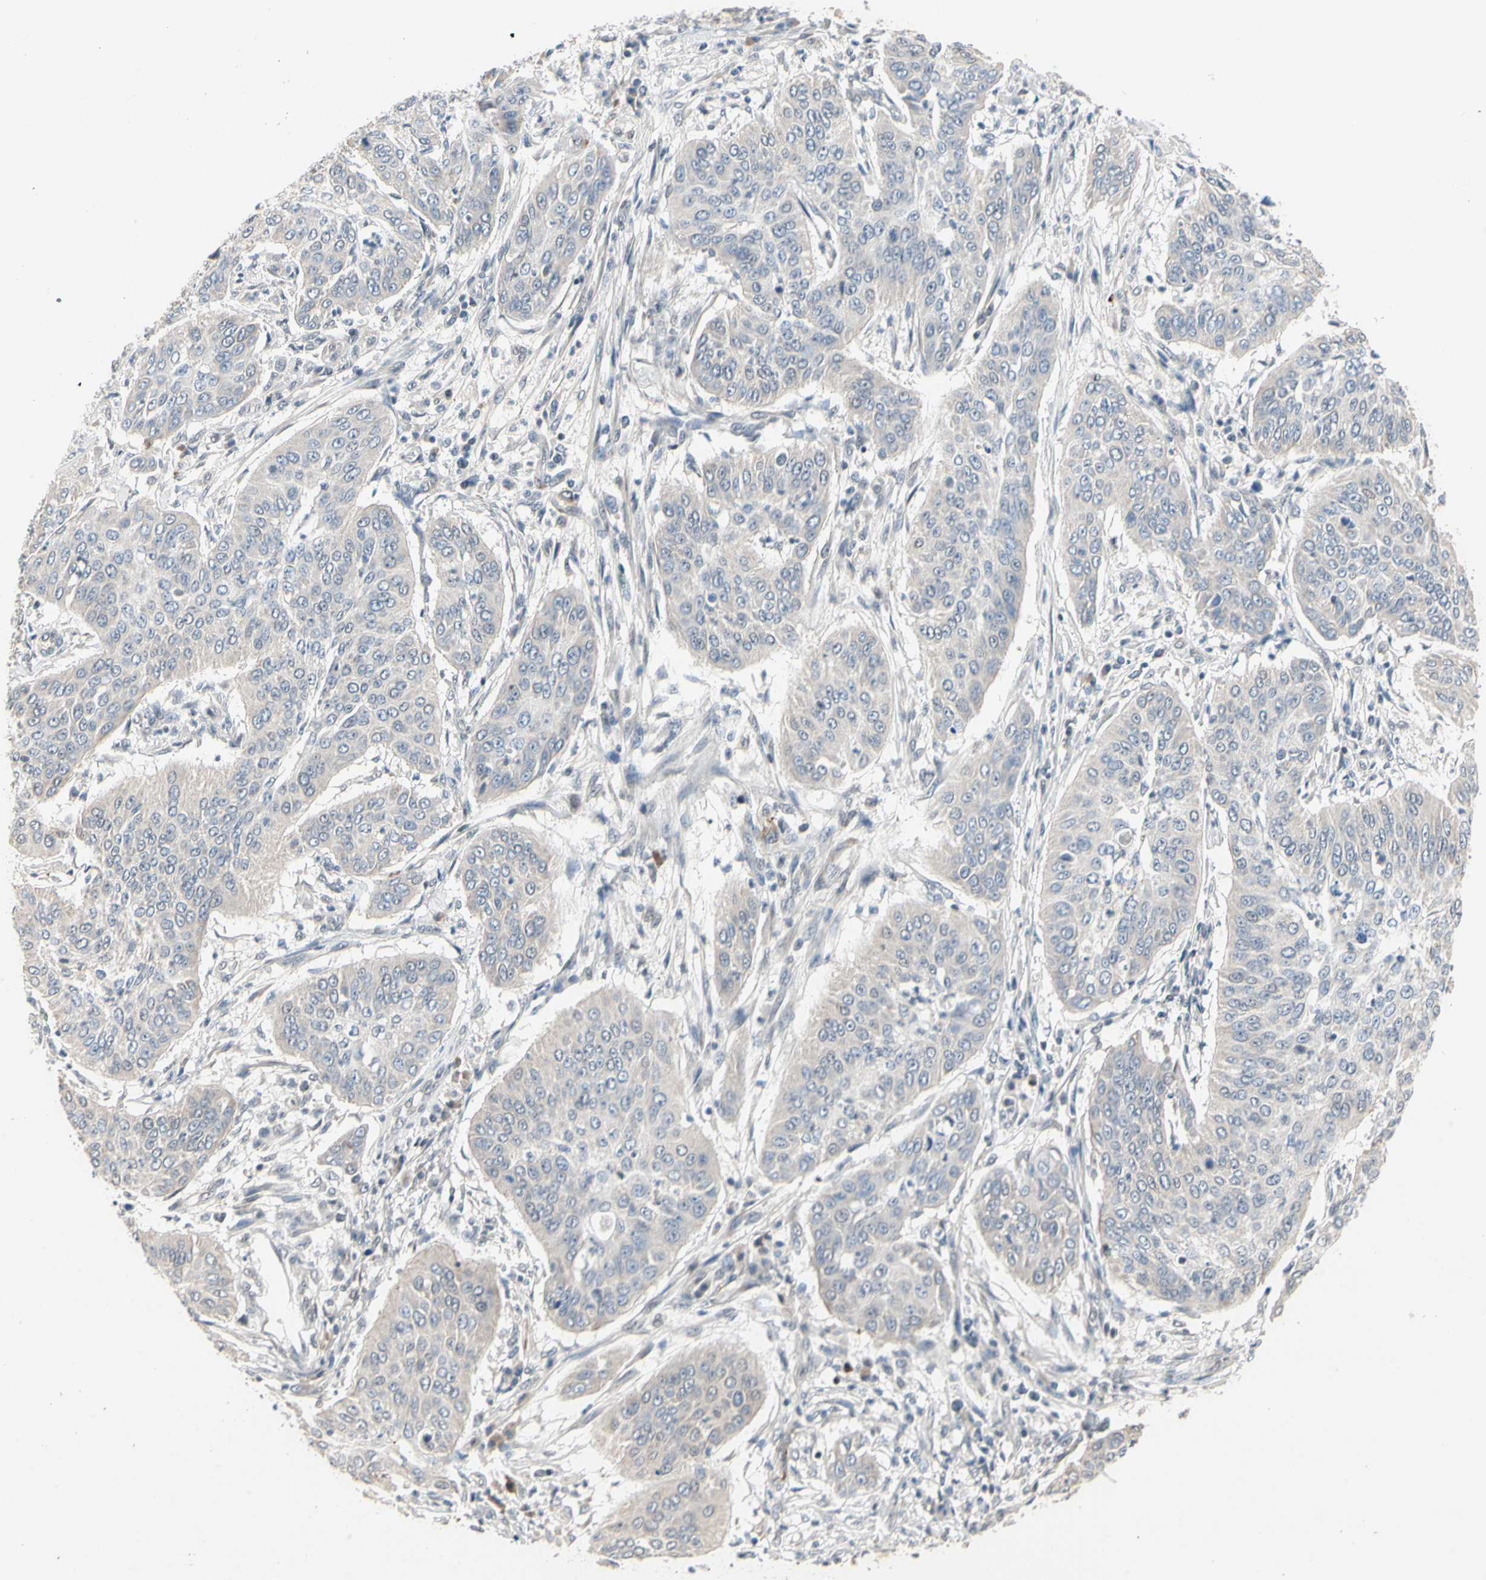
{"staining": {"intensity": "negative", "quantity": "none", "location": "none"}, "tissue": "cervical cancer", "cell_type": "Tumor cells", "image_type": "cancer", "snomed": [{"axis": "morphology", "description": "Normal tissue, NOS"}, {"axis": "morphology", "description": "Squamous cell carcinoma, NOS"}, {"axis": "topography", "description": "Cervix"}], "caption": "A histopathology image of cervical cancer stained for a protein demonstrates no brown staining in tumor cells.", "gene": "GREM1", "patient": {"sex": "female", "age": 39}}